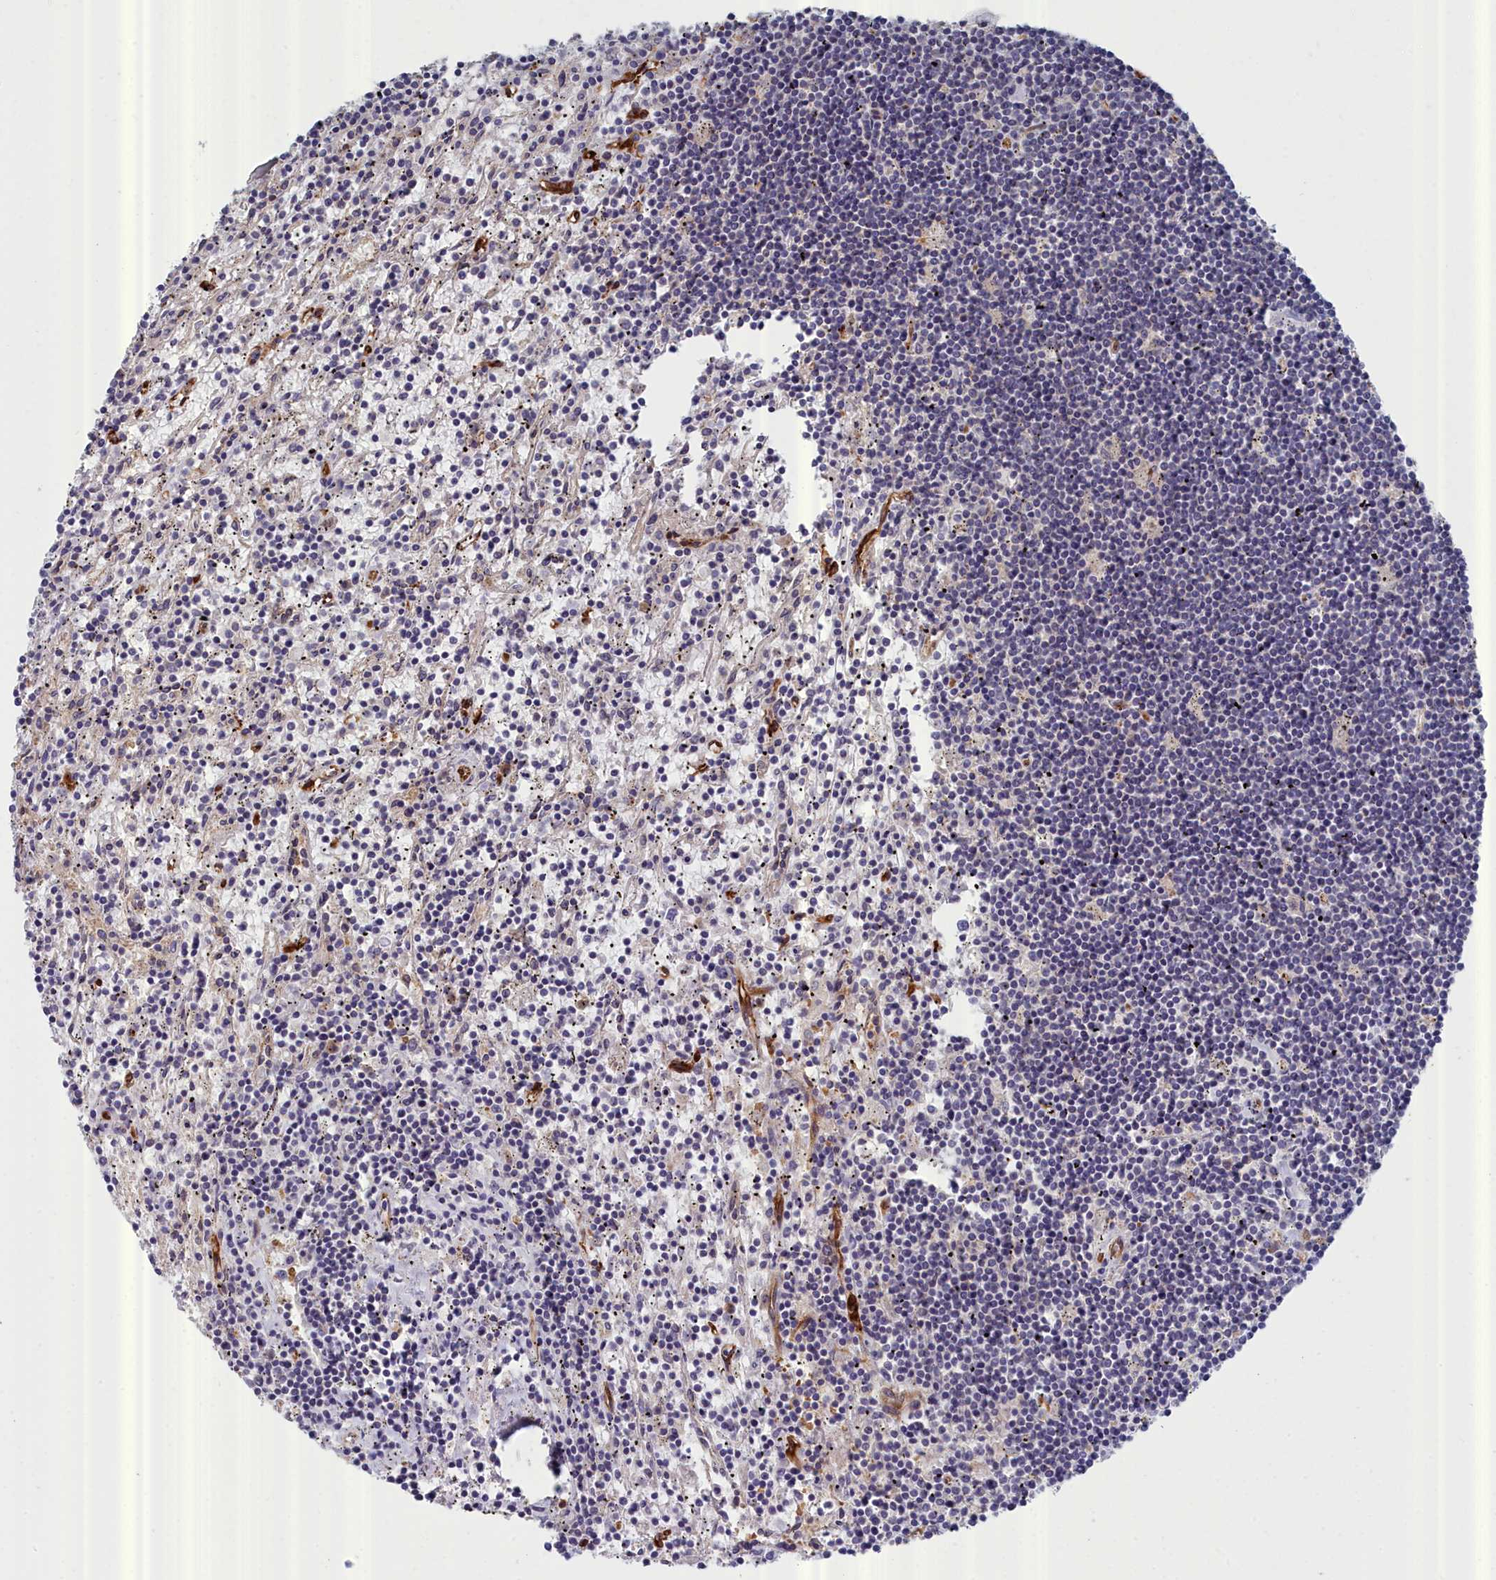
{"staining": {"intensity": "negative", "quantity": "none", "location": "none"}, "tissue": "lymphoma", "cell_type": "Tumor cells", "image_type": "cancer", "snomed": [{"axis": "morphology", "description": "Malignant lymphoma, non-Hodgkin's type, Low grade"}, {"axis": "topography", "description": "Spleen"}], "caption": "This is a photomicrograph of IHC staining of lymphoma, which shows no positivity in tumor cells. (DAB immunohistochemistry (IHC) visualized using brightfield microscopy, high magnification).", "gene": "RDX", "patient": {"sex": "male", "age": 76}}